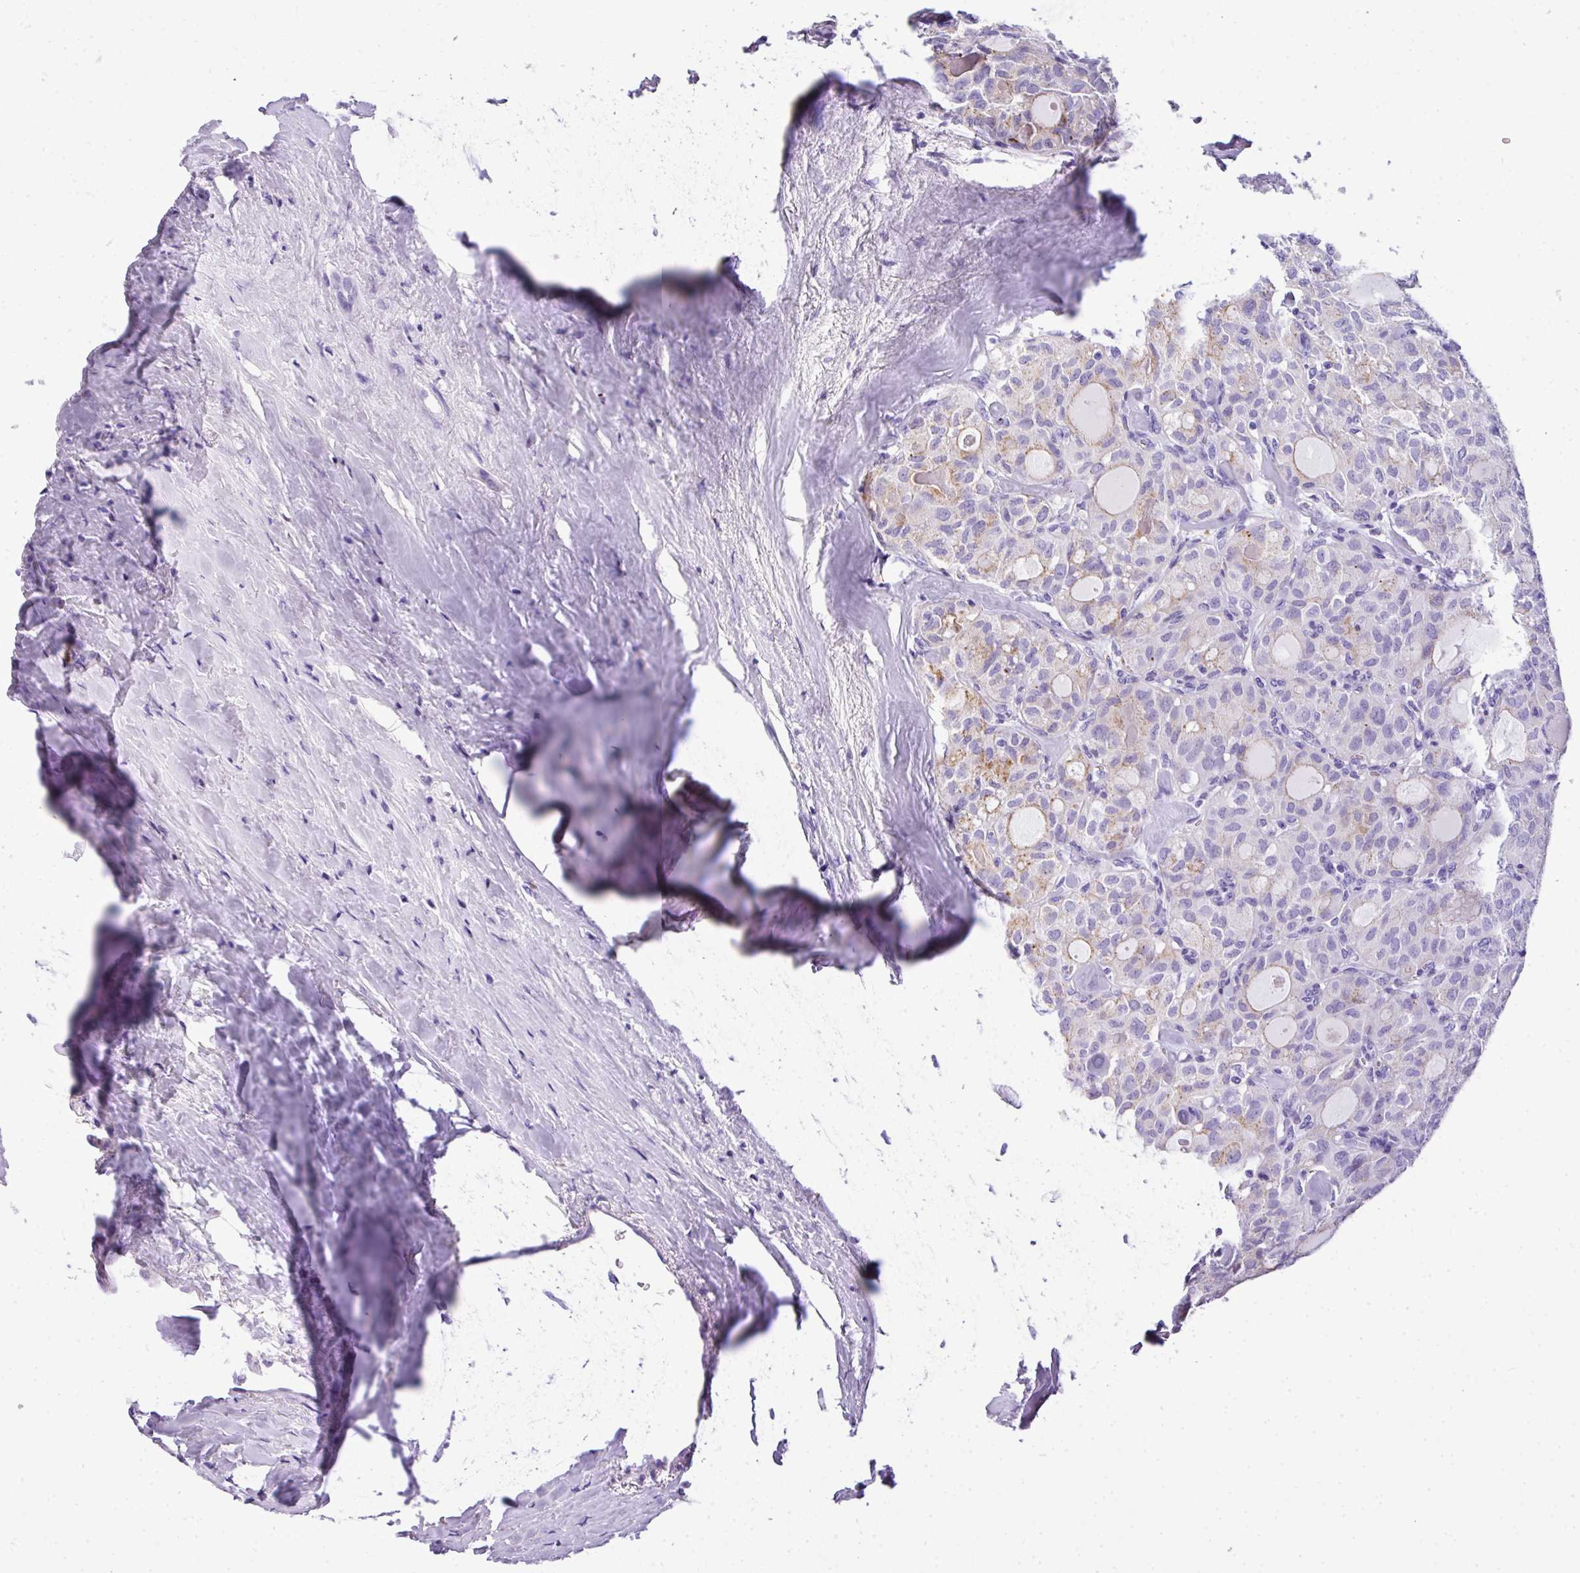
{"staining": {"intensity": "negative", "quantity": "none", "location": "none"}, "tissue": "thyroid cancer", "cell_type": "Tumor cells", "image_type": "cancer", "snomed": [{"axis": "morphology", "description": "Follicular adenoma carcinoma, NOS"}, {"axis": "topography", "description": "Thyroid gland"}], "caption": "This photomicrograph is of thyroid cancer (follicular adenoma carcinoma) stained with IHC to label a protein in brown with the nuclei are counter-stained blue. There is no expression in tumor cells.", "gene": "MUC21", "patient": {"sex": "male", "age": 75}}